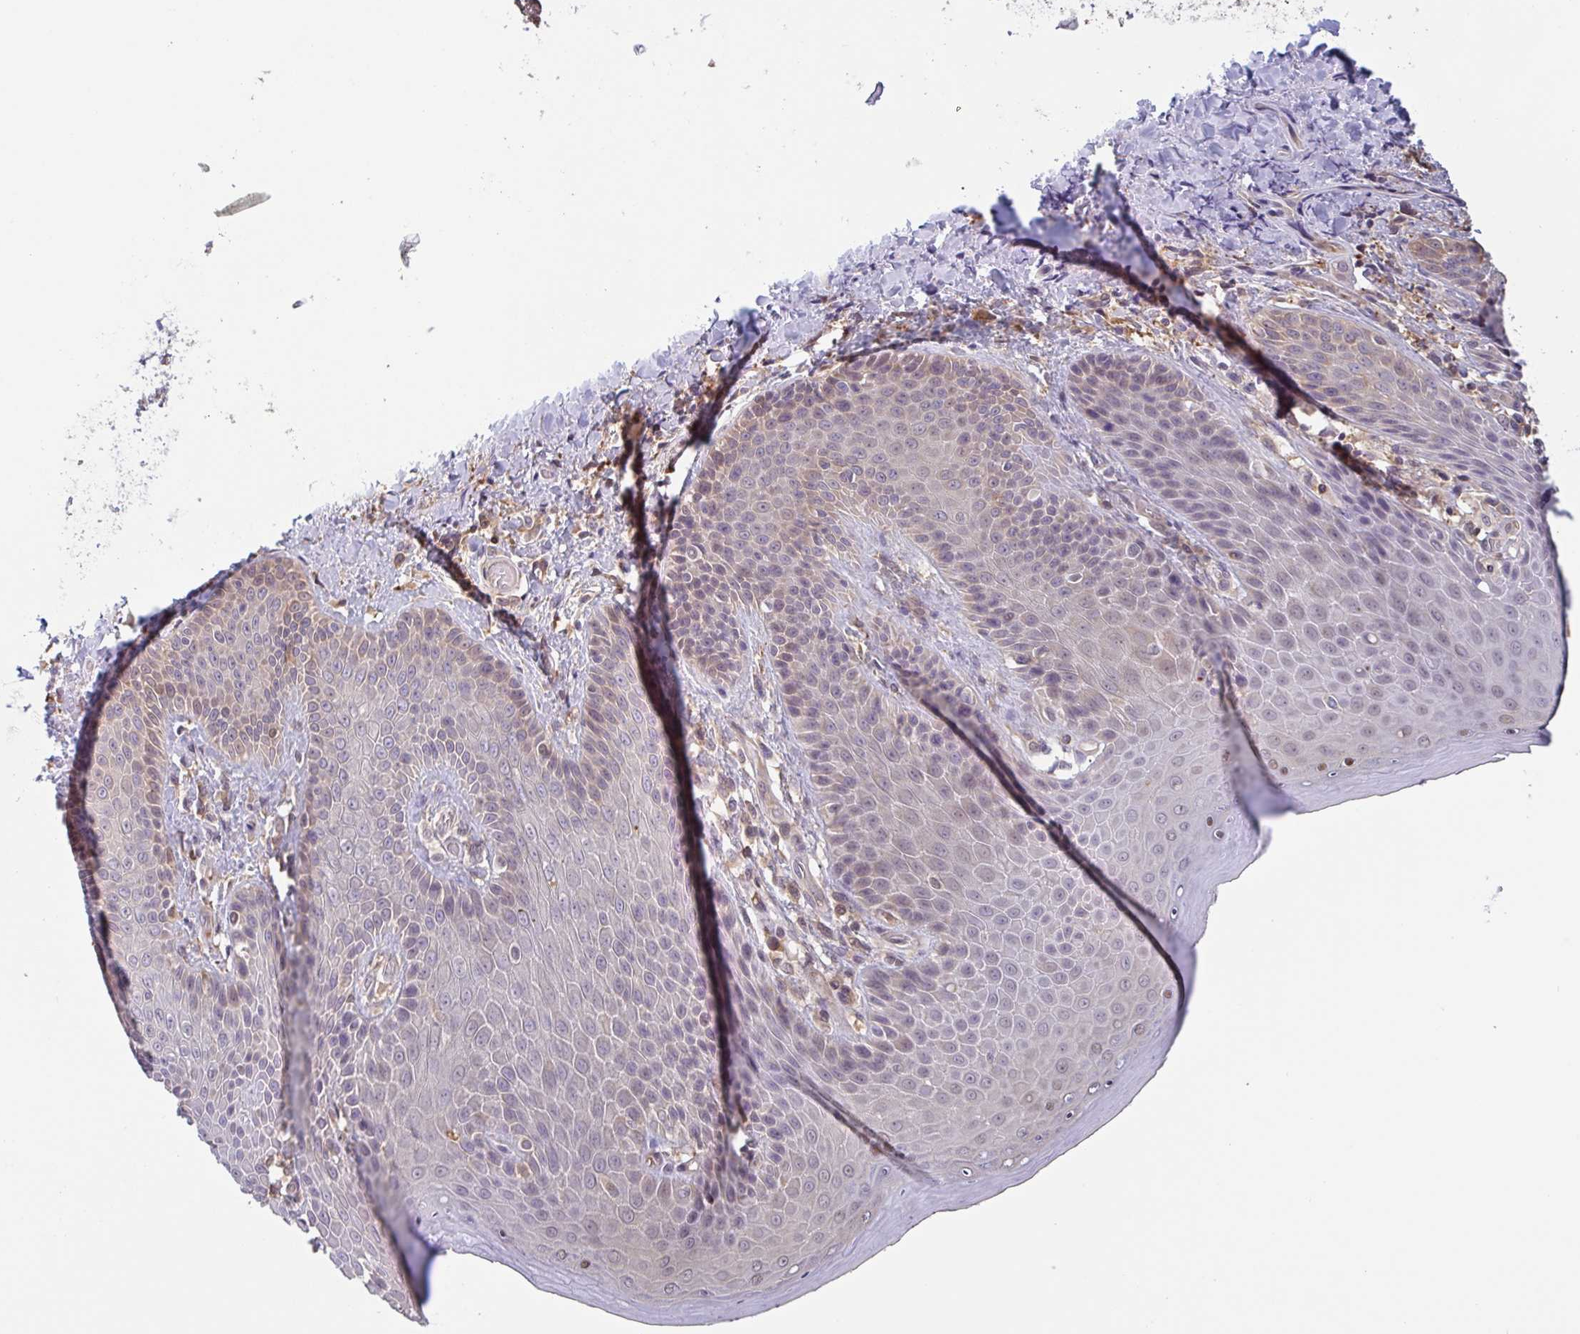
{"staining": {"intensity": "weak", "quantity": "<25%", "location": "cytoplasmic/membranous,nuclear"}, "tissue": "skin", "cell_type": "Epidermal cells", "image_type": "normal", "snomed": [{"axis": "morphology", "description": "Normal tissue, NOS"}, {"axis": "topography", "description": "Anal"}, {"axis": "topography", "description": "Peripheral nerve tissue"}], "caption": "IHC histopathology image of unremarkable skin: skin stained with DAB (3,3'-diaminobenzidine) reveals no significant protein staining in epidermal cells.", "gene": "OTOP2", "patient": {"sex": "male", "age": 51}}